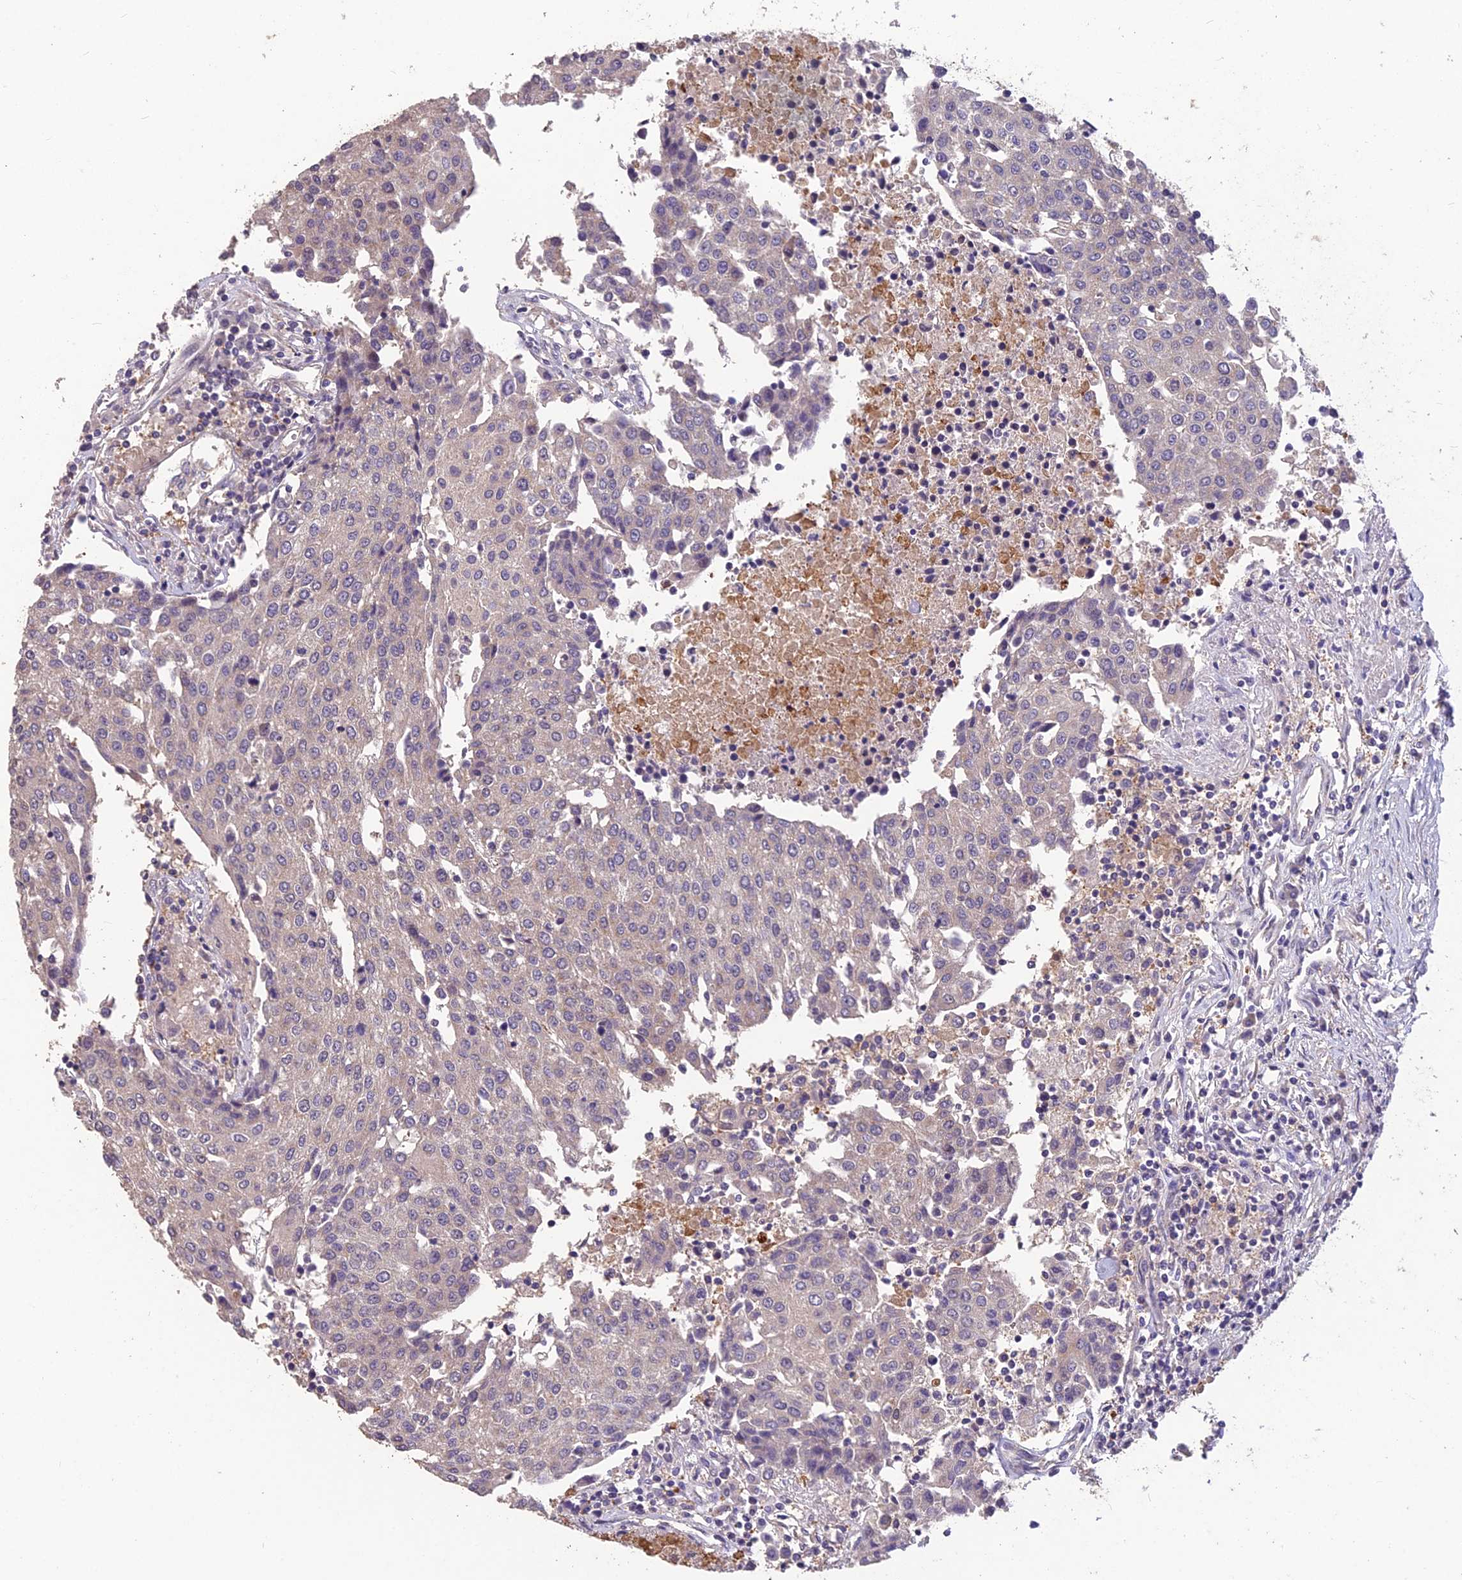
{"staining": {"intensity": "weak", "quantity": "<25%", "location": "cytoplasmic/membranous"}, "tissue": "urothelial cancer", "cell_type": "Tumor cells", "image_type": "cancer", "snomed": [{"axis": "morphology", "description": "Urothelial carcinoma, High grade"}, {"axis": "topography", "description": "Urinary bladder"}], "caption": "Tumor cells show no significant protein staining in urothelial cancer.", "gene": "CEACAM16", "patient": {"sex": "female", "age": 85}}